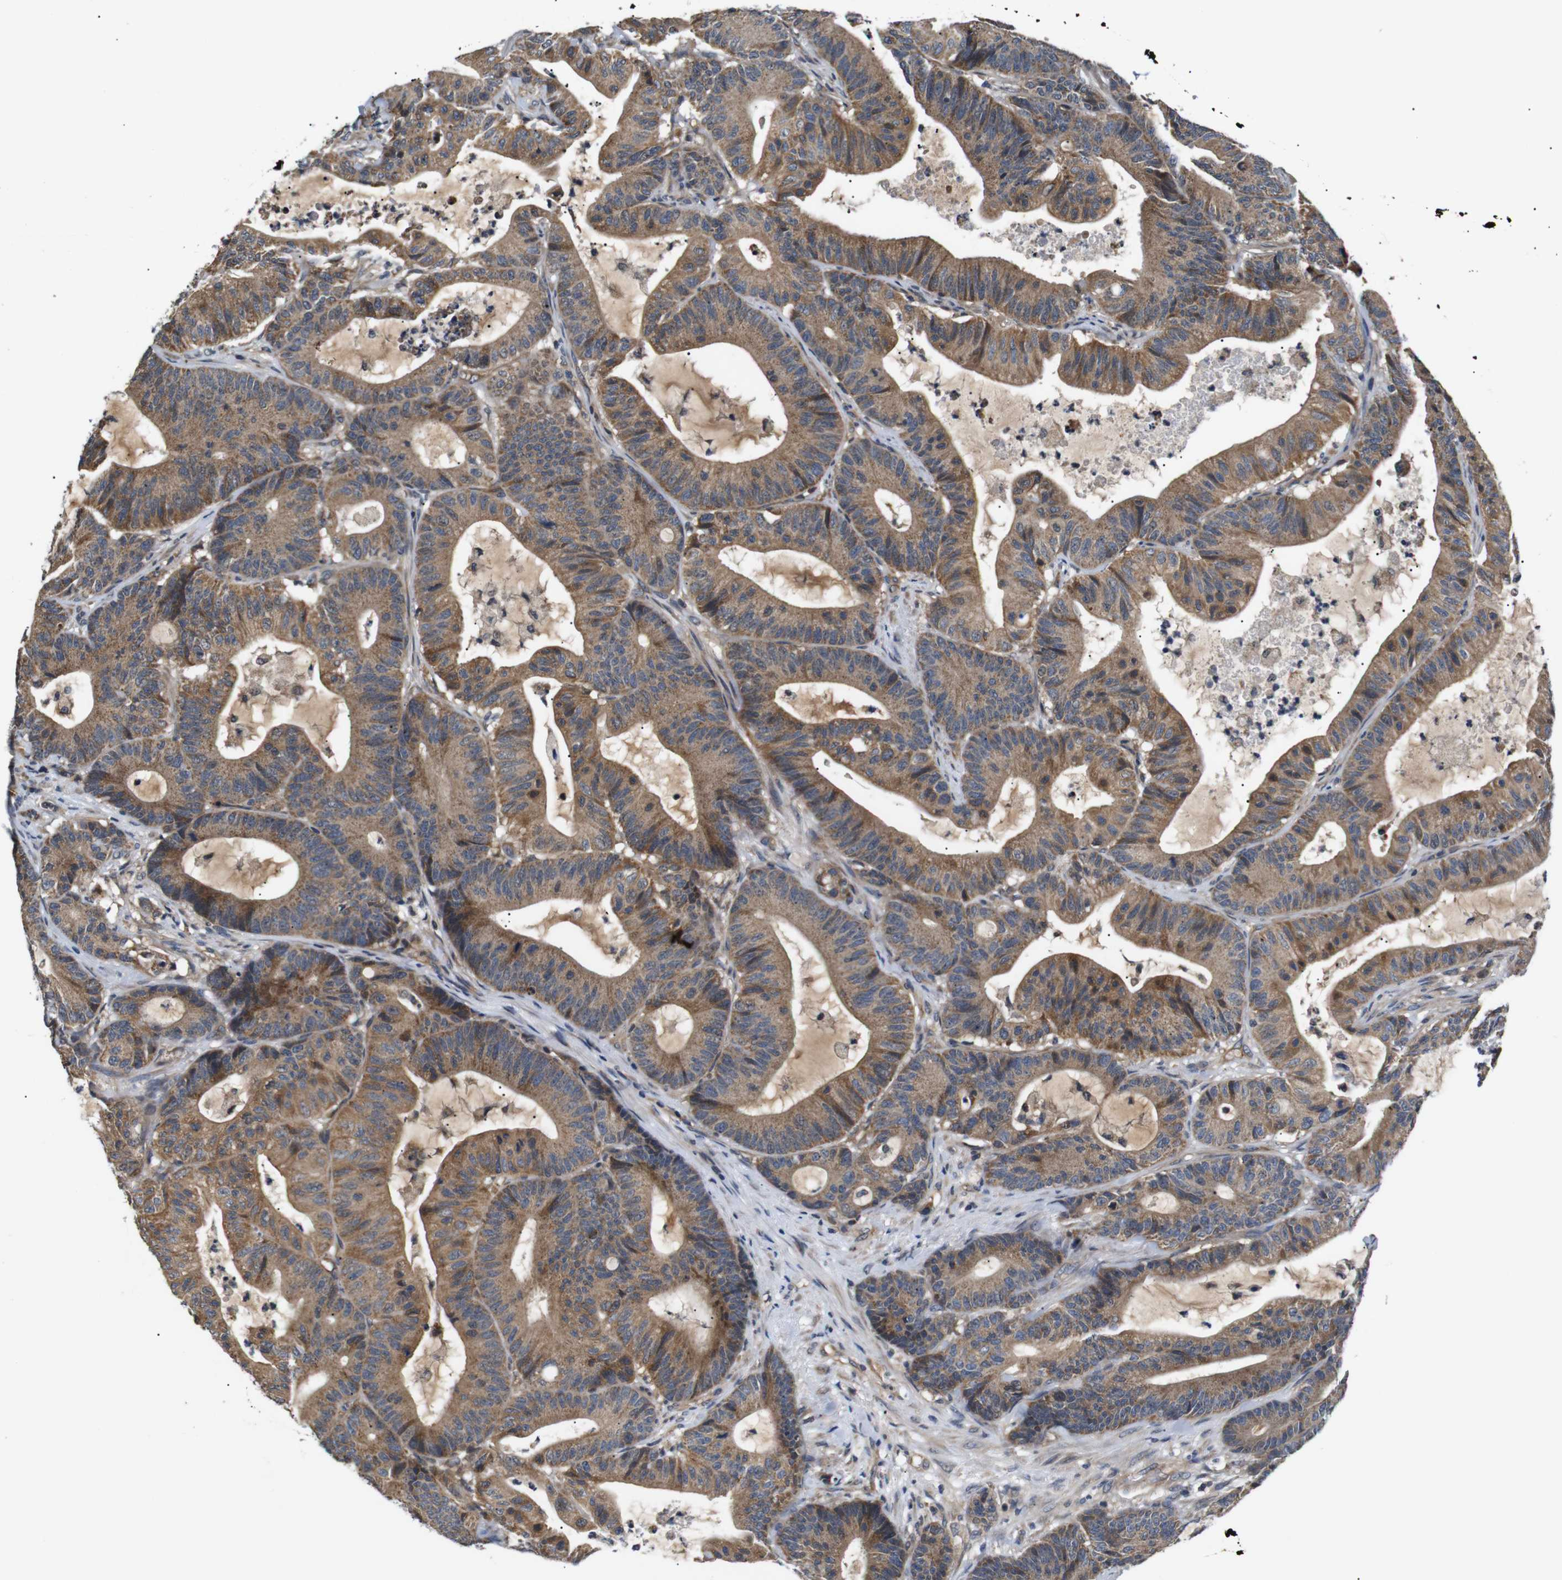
{"staining": {"intensity": "moderate", "quantity": ">75%", "location": "cytoplasmic/membranous"}, "tissue": "colorectal cancer", "cell_type": "Tumor cells", "image_type": "cancer", "snomed": [{"axis": "morphology", "description": "Adenocarcinoma, NOS"}, {"axis": "topography", "description": "Colon"}], "caption": "The immunohistochemical stain shows moderate cytoplasmic/membranous staining in tumor cells of colorectal adenocarcinoma tissue.", "gene": "RIPK1", "patient": {"sex": "female", "age": 84}}